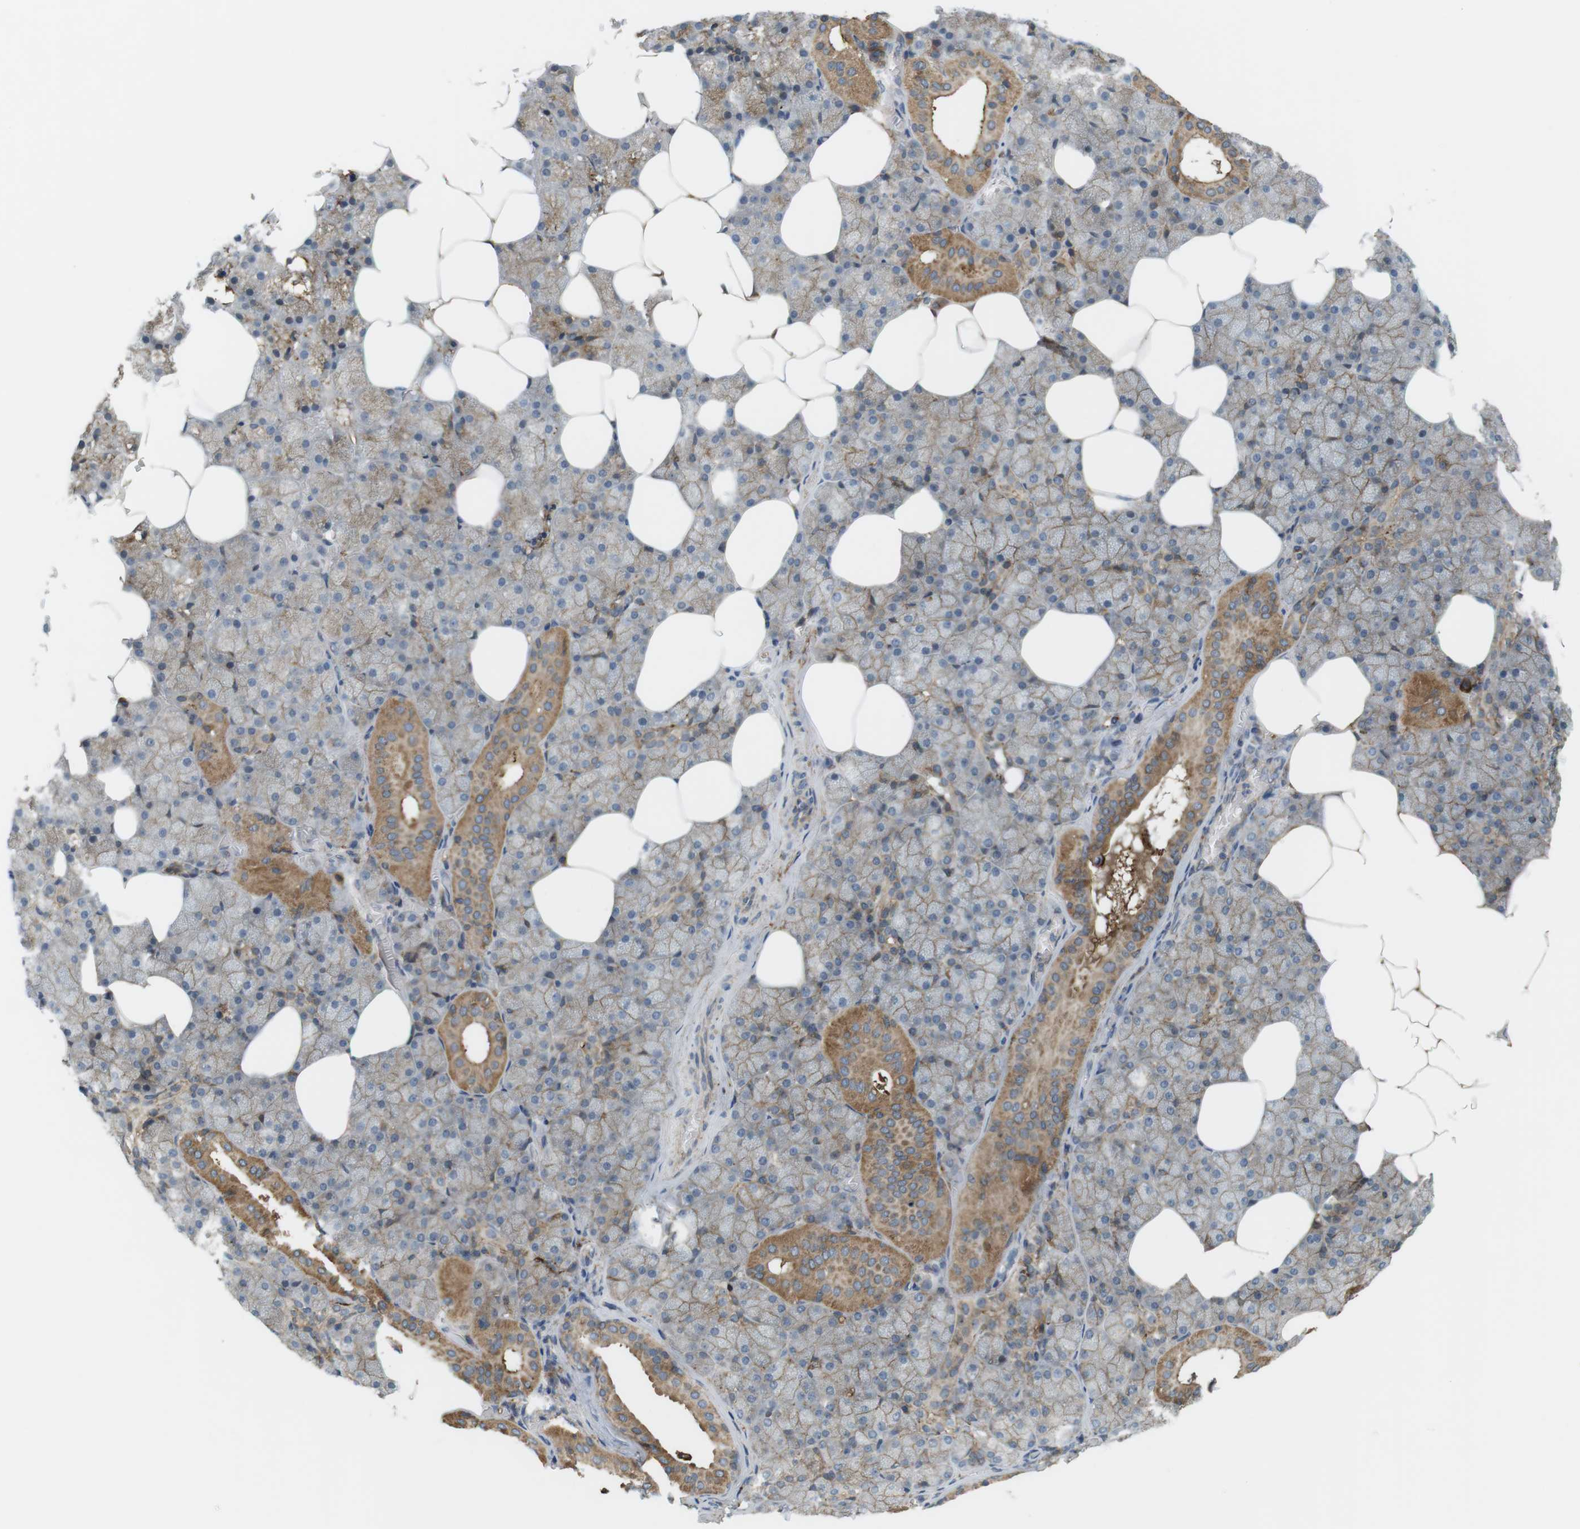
{"staining": {"intensity": "moderate", "quantity": "25%-75%", "location": "cytoplasmic/membranous"}, "tissue": "salivary gland", "cell_type": "Glandular cells", "image_type": "normal", "snomed": [{"axis": "morphology", "description": "Normal tissue, NOS"}, {"axis": "topography", "description": "Salivary gland"}], "caption": "Protein staining of benign salivary gland exhibits moderate cytoplasmic/membranous expression in approximately 25%-75% of glandular cells.", "gene": "DDAH2", "patient": {"sex": "male", "age": 62}}